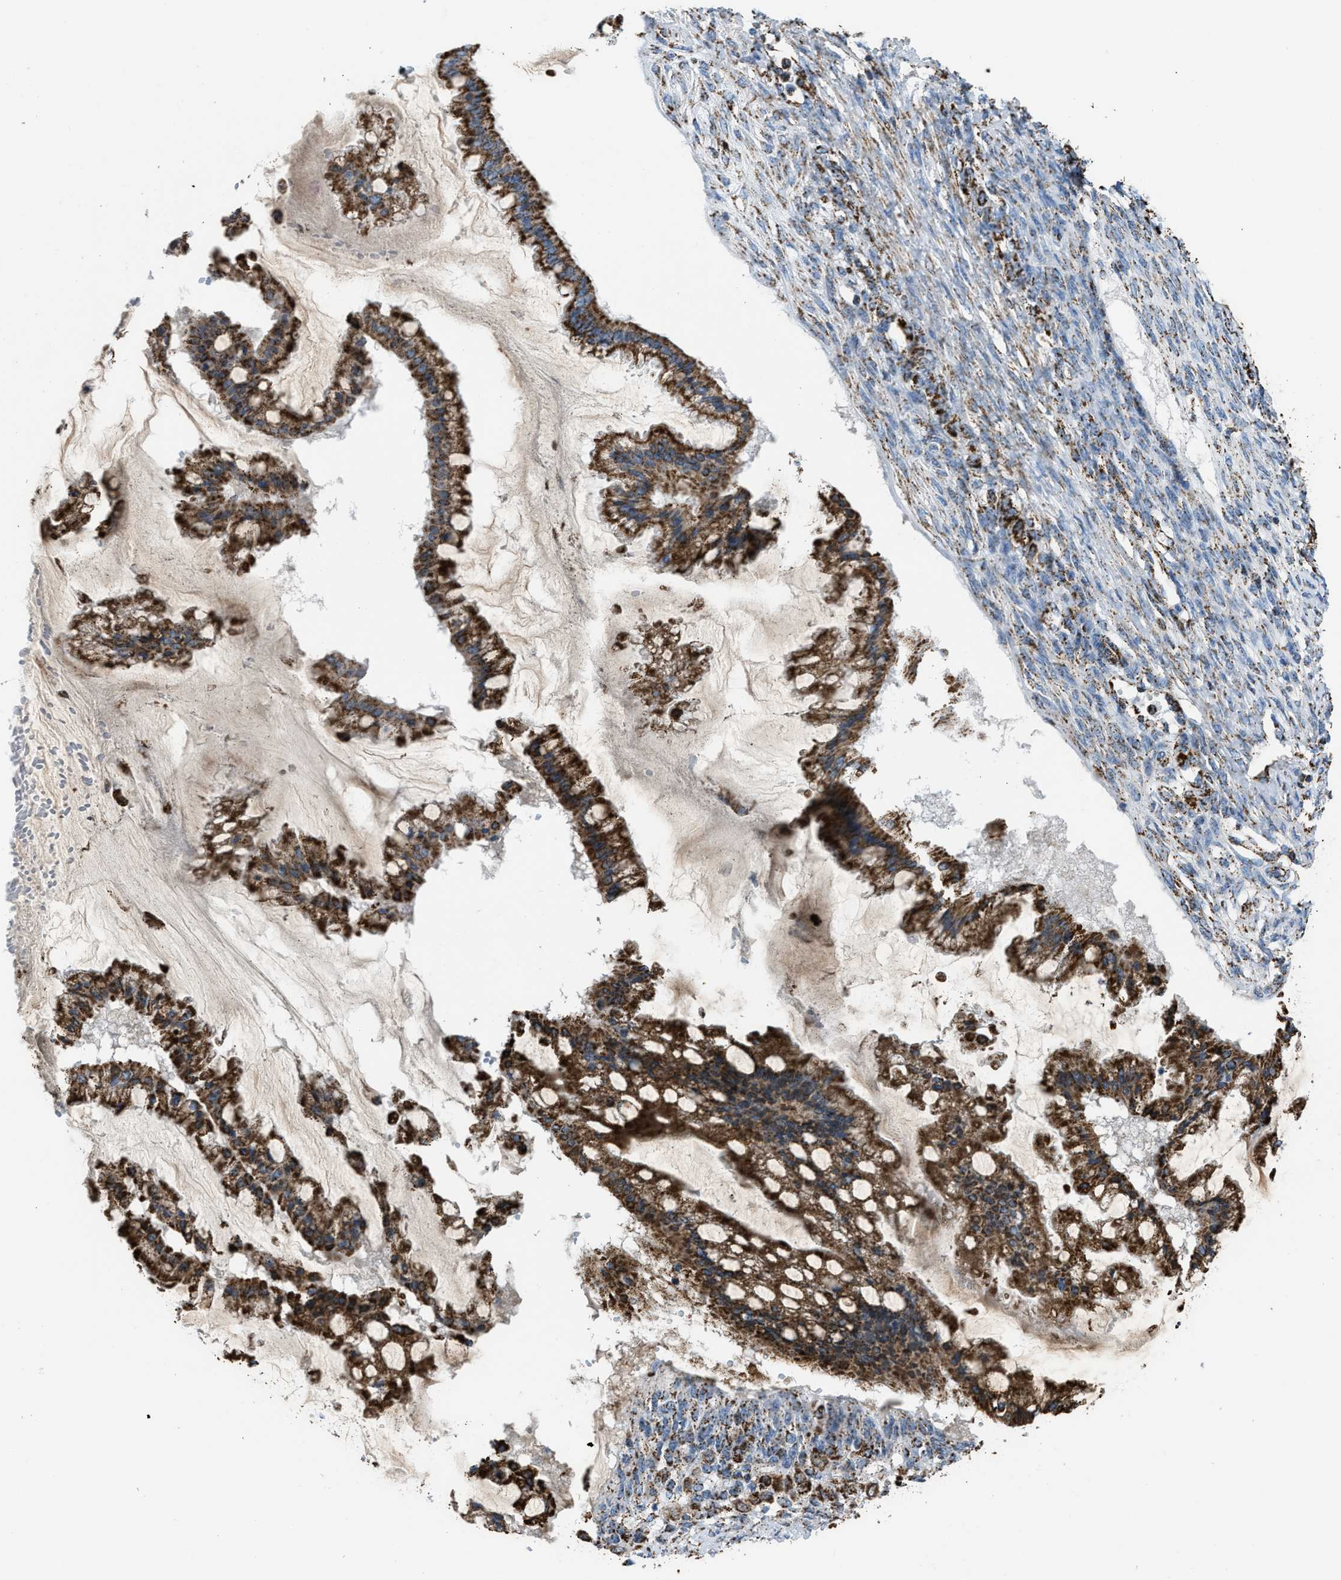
{"staining": {"intensity": "strong", "quantity": ">75%", "location": "cytoplasmic/membranous"}, "tissue": "ovarian cancer", "cell_type": "Tumor cells", "image_type": "cancer", "snomed": [{"axis": "morphology", "description": "Cystadenocarcinoma, mucinous, NOS"}, {"axis": "topography", "description": "Ovary"}], "caption": "Immunohistochemical staining of human ovarian cancer exhibits high levels of strong cytoplasmic/membranous protein positivity in approximately >75% of tumor cells. (DAB (3,3'-diaminobenzidine) = brown stain, brightfield microscopy at high magnification).", "gene": "ETFB", "patient": {"sex": "female", "age": 73}}